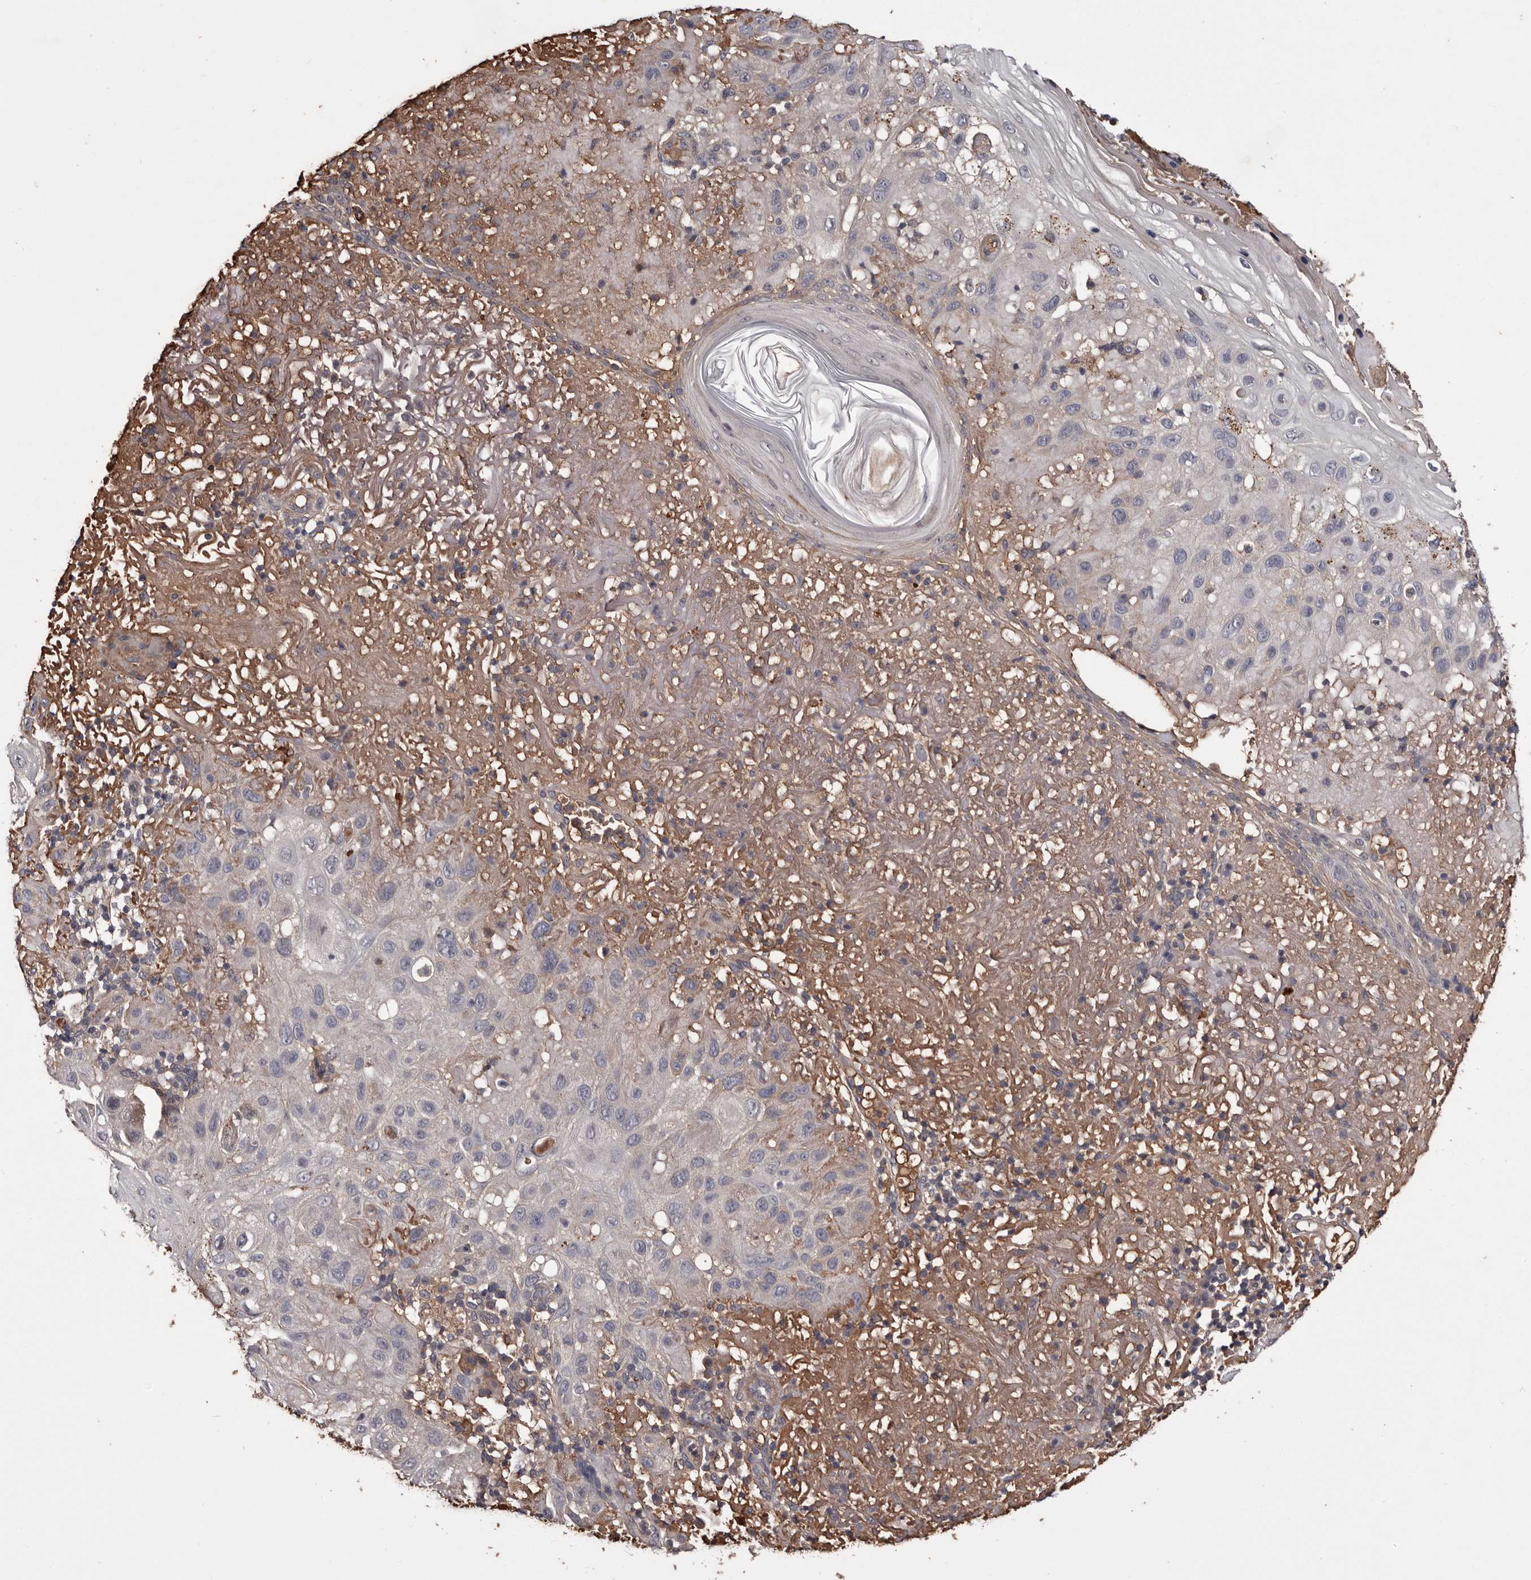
{"staining": {"intensity": "negative", "quantity": "none", "location": "none"}, "tissue": "skin cancer", "cell_type": "Tumor cells", "image_type": "cancer", "snomed": [{"axis": "morphology", "description": "Normal tissue, NOS"}, {"axis": "morphology", "description": "Squamous cell carcinoma, NOS"}, {"axis": "topography", "description": "Skin"}], "caption": "Squamous cell carcinoma (skin) was stained to show a protein in brown. There is no significant staining in tumor cells.", "gene": "CYP1B1", "patient": {"sex": "female", "age": 96}}